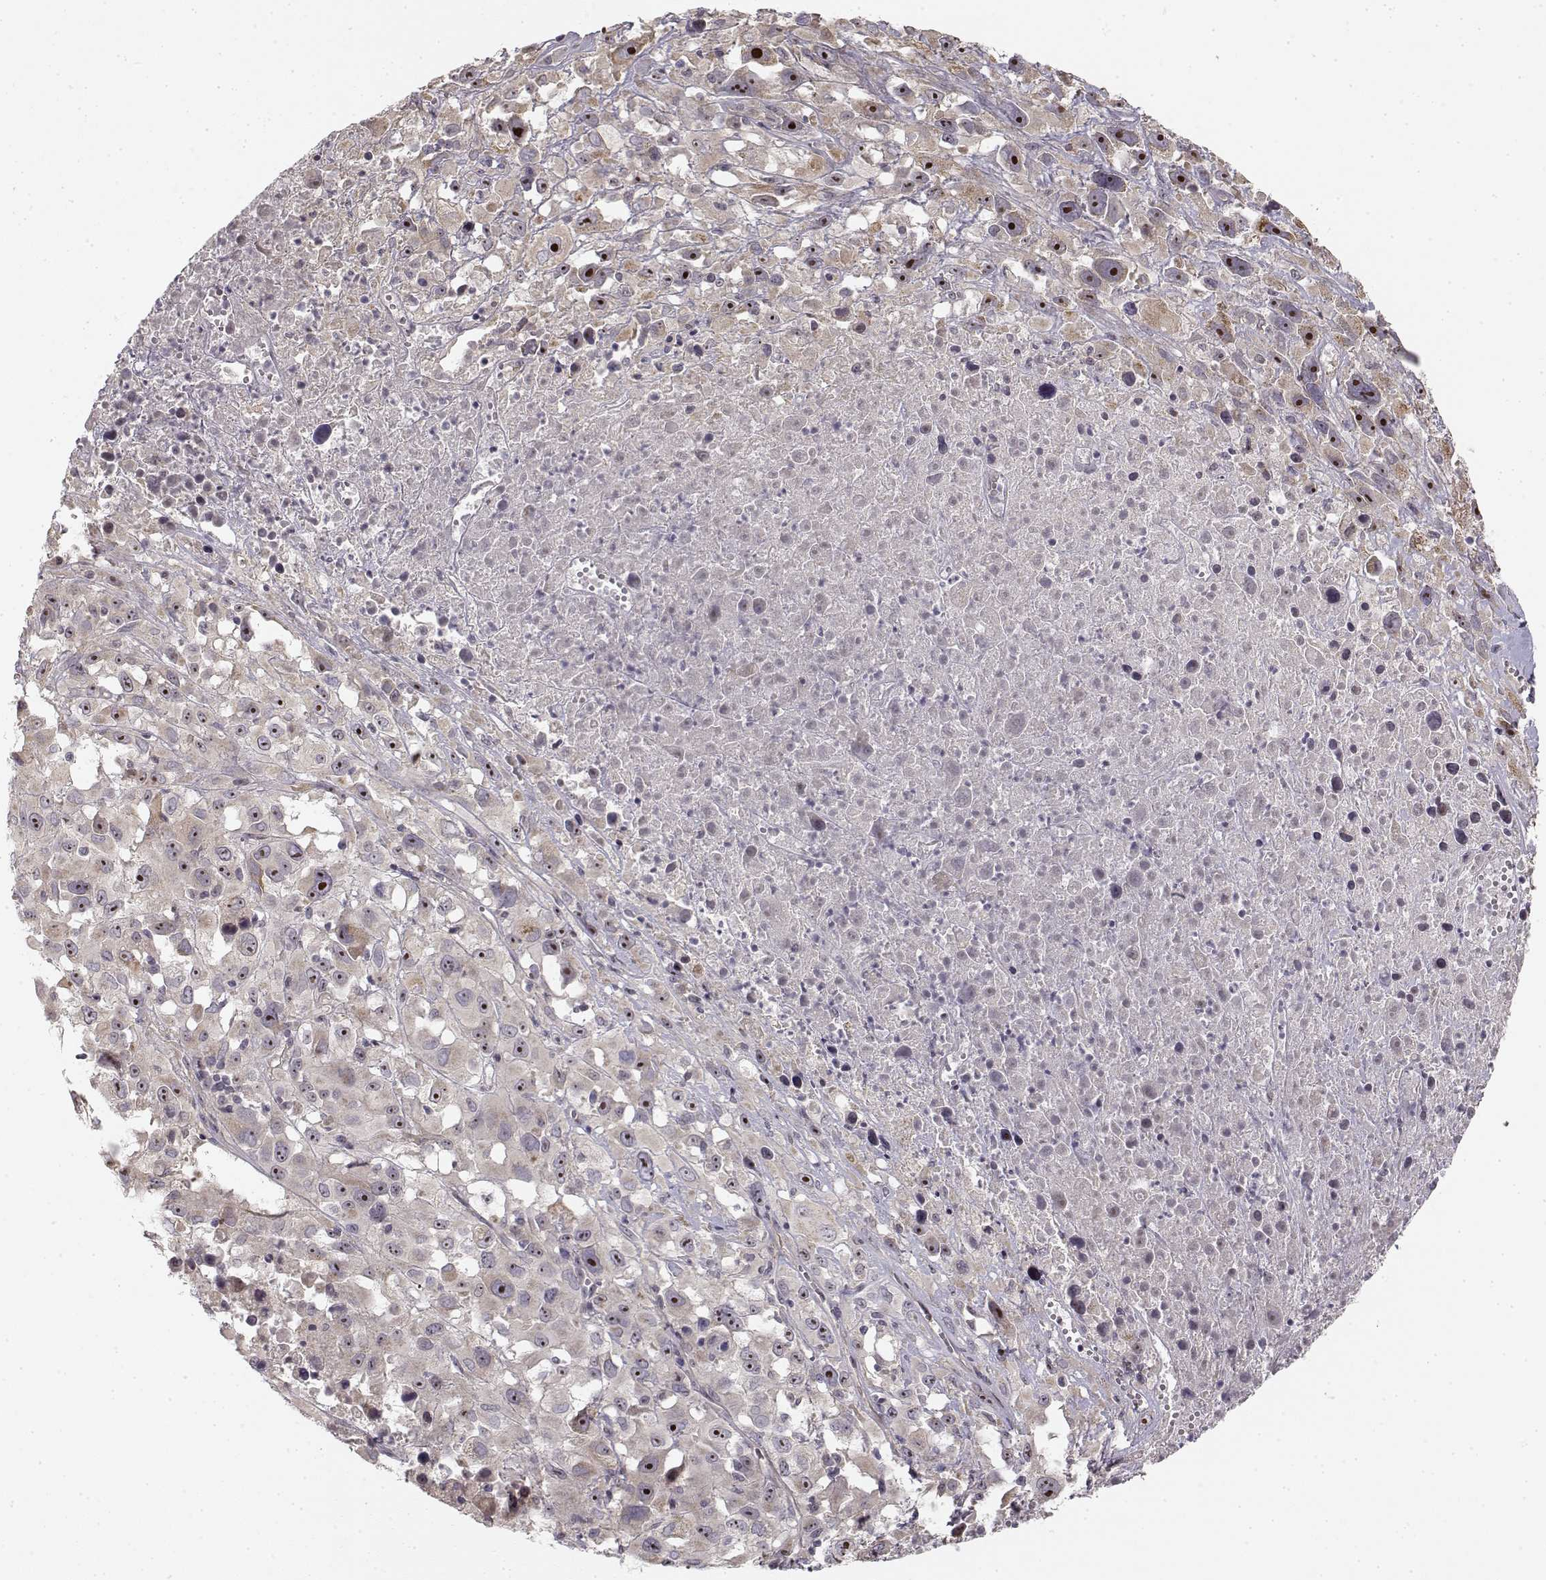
{"staining": {"intensity": "weak", "quantity": ">75%", "location": "nuclear"}, "tissue": "melanoma", "cell_type": "Tumor cells", "image_type": "cancer", "snomed": [{"axis": "morphology", "description": "Malignant melanoma, Metastatic site"}, {"axis": "topography", "description": "Soft tissue"}], "caption": "Melanoma stained with DAB (3,3'-diaminobenzidine) immunohistochemistry exhibits low levels of weak nuclear positivity in about >75% of tumor cells.", "gene": "MED12L", "patient": {"sex": "male", "age": 50}}